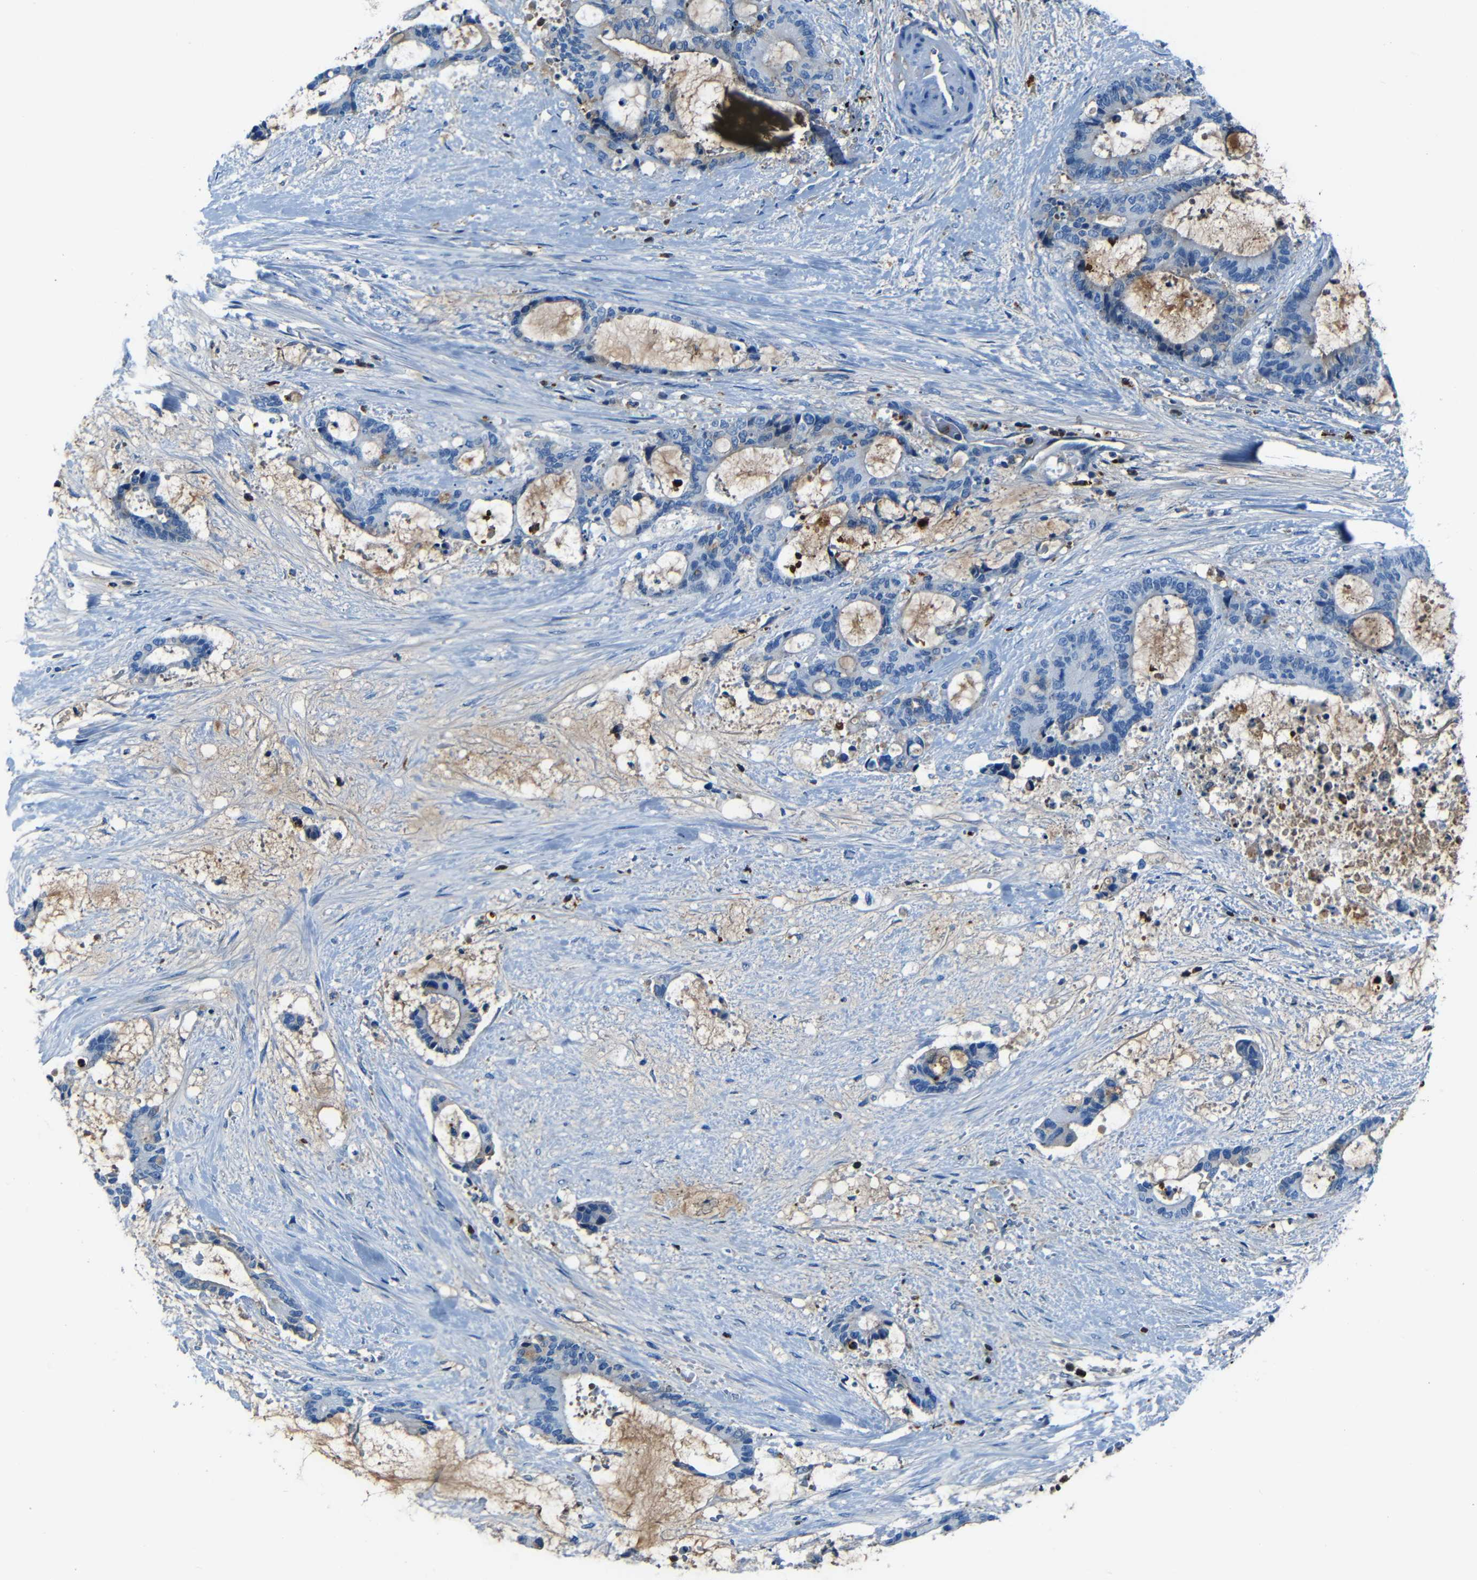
{"staining": {"intensity": "negative", "quantity": "none", "location": "none"}, "tissue": "liver cancer", "cell_type": "Tumor cells", "image_type": "cancer", "snomed": [{"axis": "morphology", "description": "Normal tissue, NOS"}, {"axis": "morphology", "description": "Cholangiocarcinoma"}, {"axis": "topography", "description": "Liver"}, {"axis": "topography", "description": "Peripheral nerve tissue"}], "caption": "Photomicrograph shows no protein positivity in tumor cells of liver cholangiocarcinoma tissue. (Brightfield microscopy of DAB (3,3'-diaminobenzidine) IHC at high magnification).", "gene": "SERPINA1", "patient": {"sex": "female", "age": 73}}